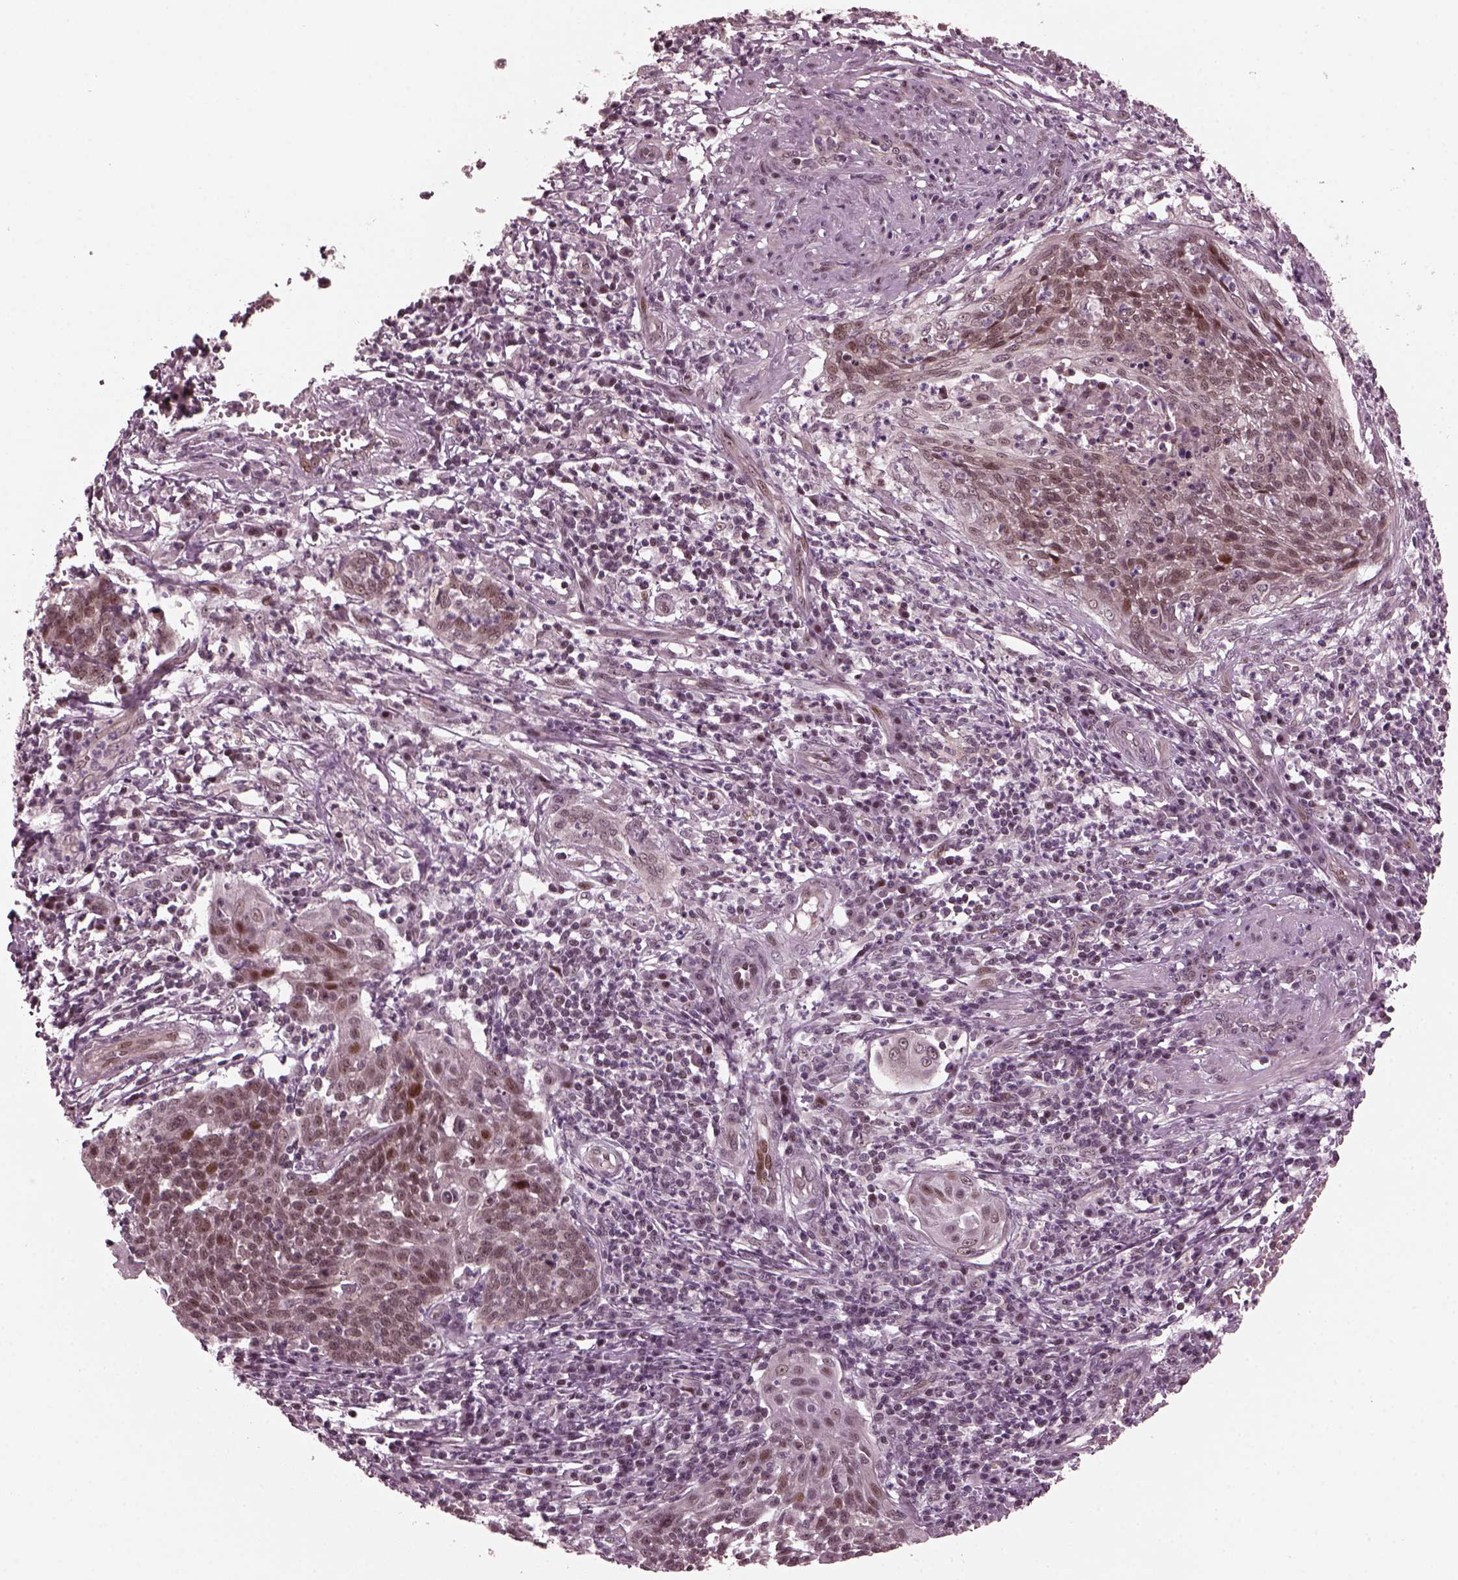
{"staining": {"intensity": "moderate", "quantity": "<25%", "location": "nuclear"}, "tissue": "cervical cancer", "cell_type": "Tumor cells", "image_type": "cancer", "snomed": [{"axis": "morphology", "description": "Squamous cell carcinoma, NOS"}, {"axis": "topography", "description": "Cervix"}], "caption": "An immunohistochemistry histopathology image of neoplastic tissue is shown. Protein staining in brown highlights moderate nuclear positivity in squamous cell carcinoma (cervical) within tumor cells. (DAB (3,3'-diaminobenzidine) = brown stain, brightfield microscopy at high magnification).", "gene": "TRIB3", "patient": {"sex": "female", "age": 34}}